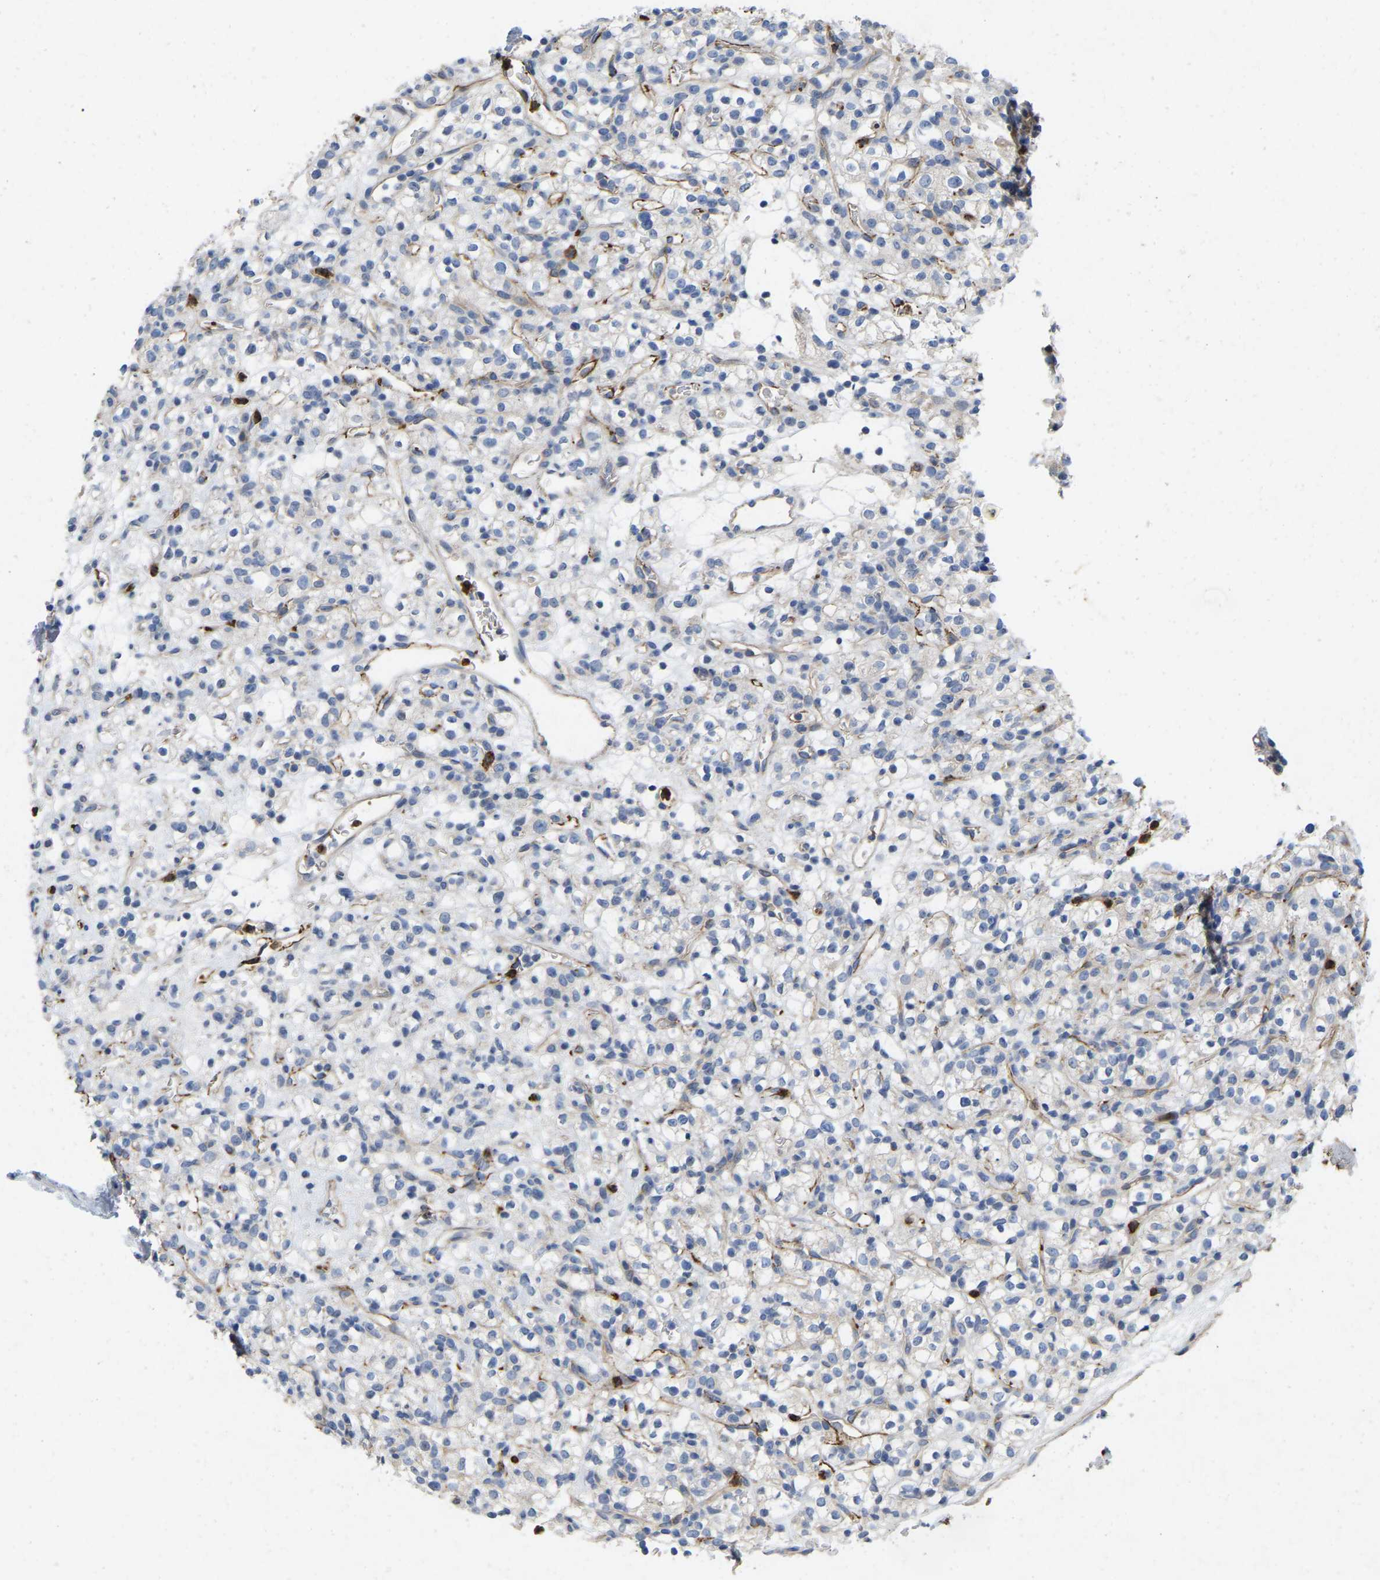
{"staining": {"intensity": "negative", "quantity": "none", "location": "none"}, "tissue": "renal cancer", "cell_type": "Tumor cells", "image_type": "cancer", "snomed": [{"axis": "morphology", "description": "Normal tissue, NOS"}, {"axis": "morphology", "description": "Adenocarcinoma, NOS"}, {"axis": "topography", "description": "Kidney"}], "caption": "The immunohistochemistry micrograph has no significant staining in tumor cells of adenocarcinoma (renal) tissue. (Stains: DAB immunohistochemistry (IHC) with hematoxylin counter stain, Microscopy: brightfield microscopy at high magnification).", "gene": "RHEB", "patient": {"sex": "female", "age": 72}}